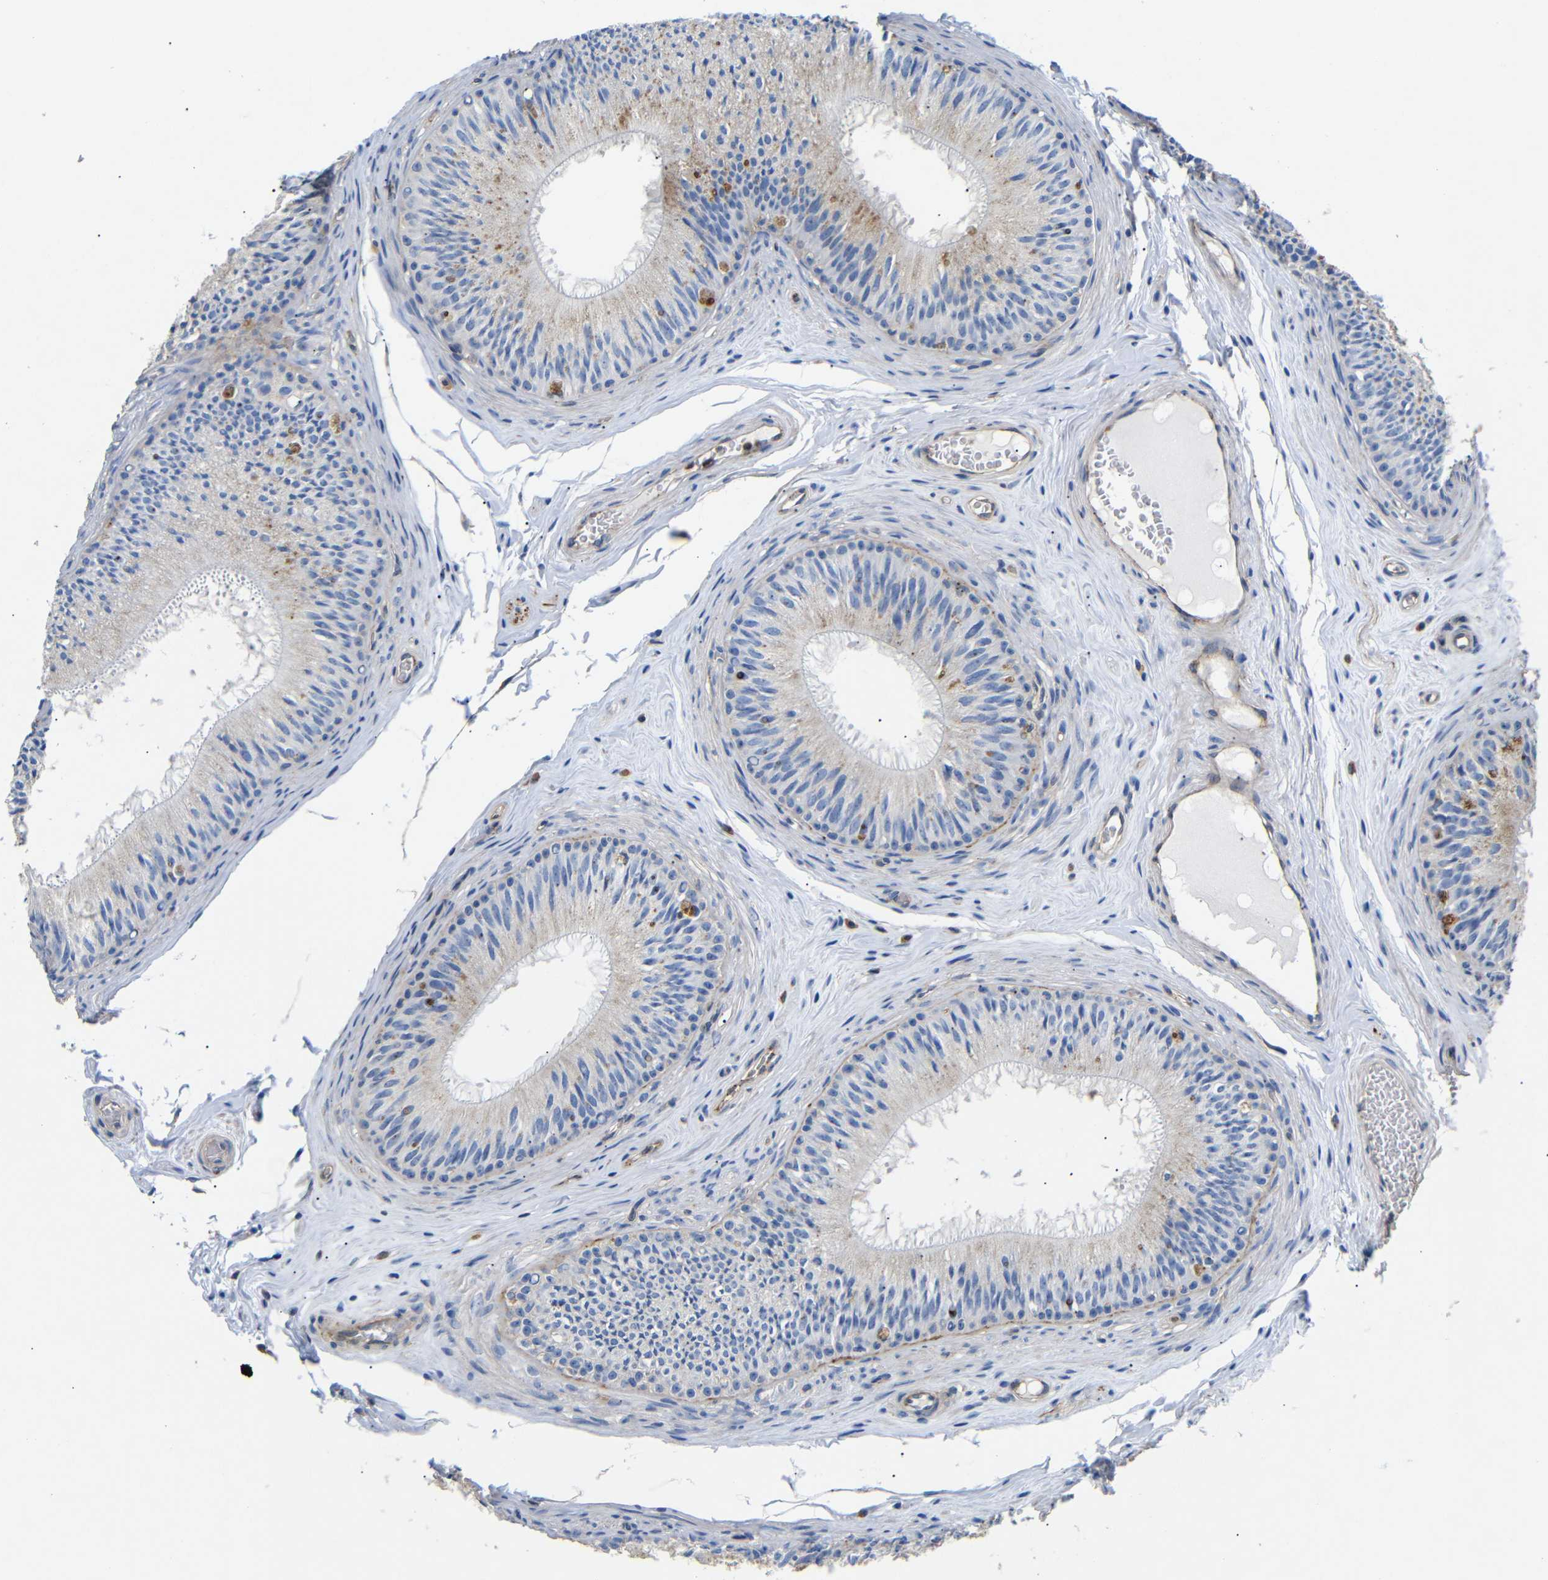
{"staining": {"intensity": "moderate", "quantity": "<25%", "location": "cytoplasmic/membranous"}, "tissue": "epididymis", "cell_type": "Glandular cells", "image_type": "normal", "snomed": [{"axis": "morphology", "description": "Normal tissue, NOS"}, {"axis": "topography", "description": "Testis"}, {"axis": "topography", "description": "Epididymis"}], "caption": "Protein analysis of unremarkable epididymis reveals moderate cytoplasmic/membranous staining in about <25% of glandular cells.", "gene": "SDCBP", "patient": {"sex": "male", "age": 36}}